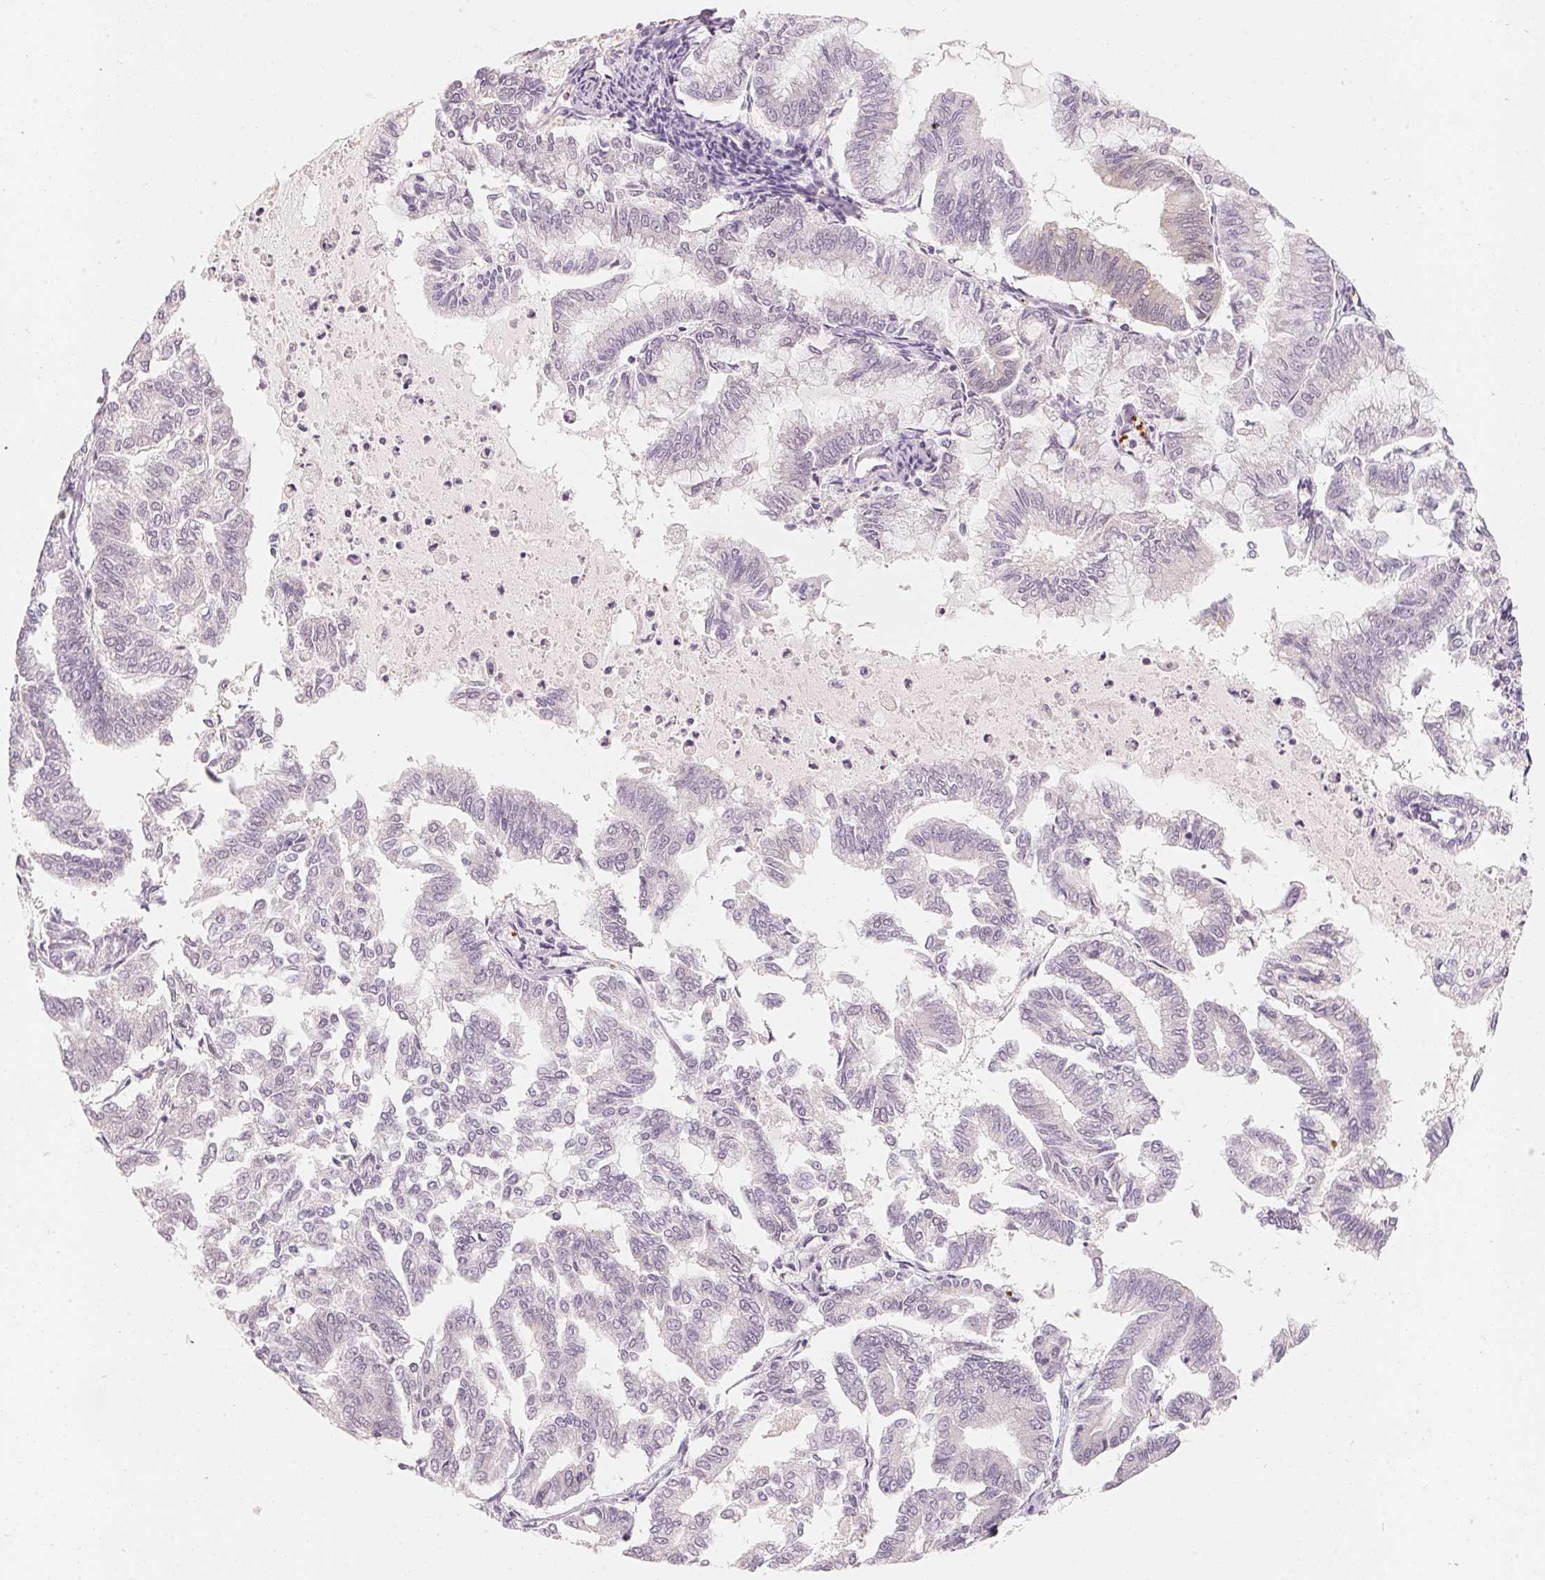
{"staining": {"intensity": "negative", "quantity": "none", "location": "none"}, "tissue": "endometrial cancer", "cell_type": "Tumor cells", "image_type": "cancer", "snomed": [{"axis": "morphology", "description": "Adenocarcinoma, NOS"}, {"axis": "topography", "description": "Endometrium"}], "caption": "Tumor cells are negative for protein expression in human endometrial cancer.", "gene": "ARHGAP22", "patient": {"sex": "female", "age": 79}}